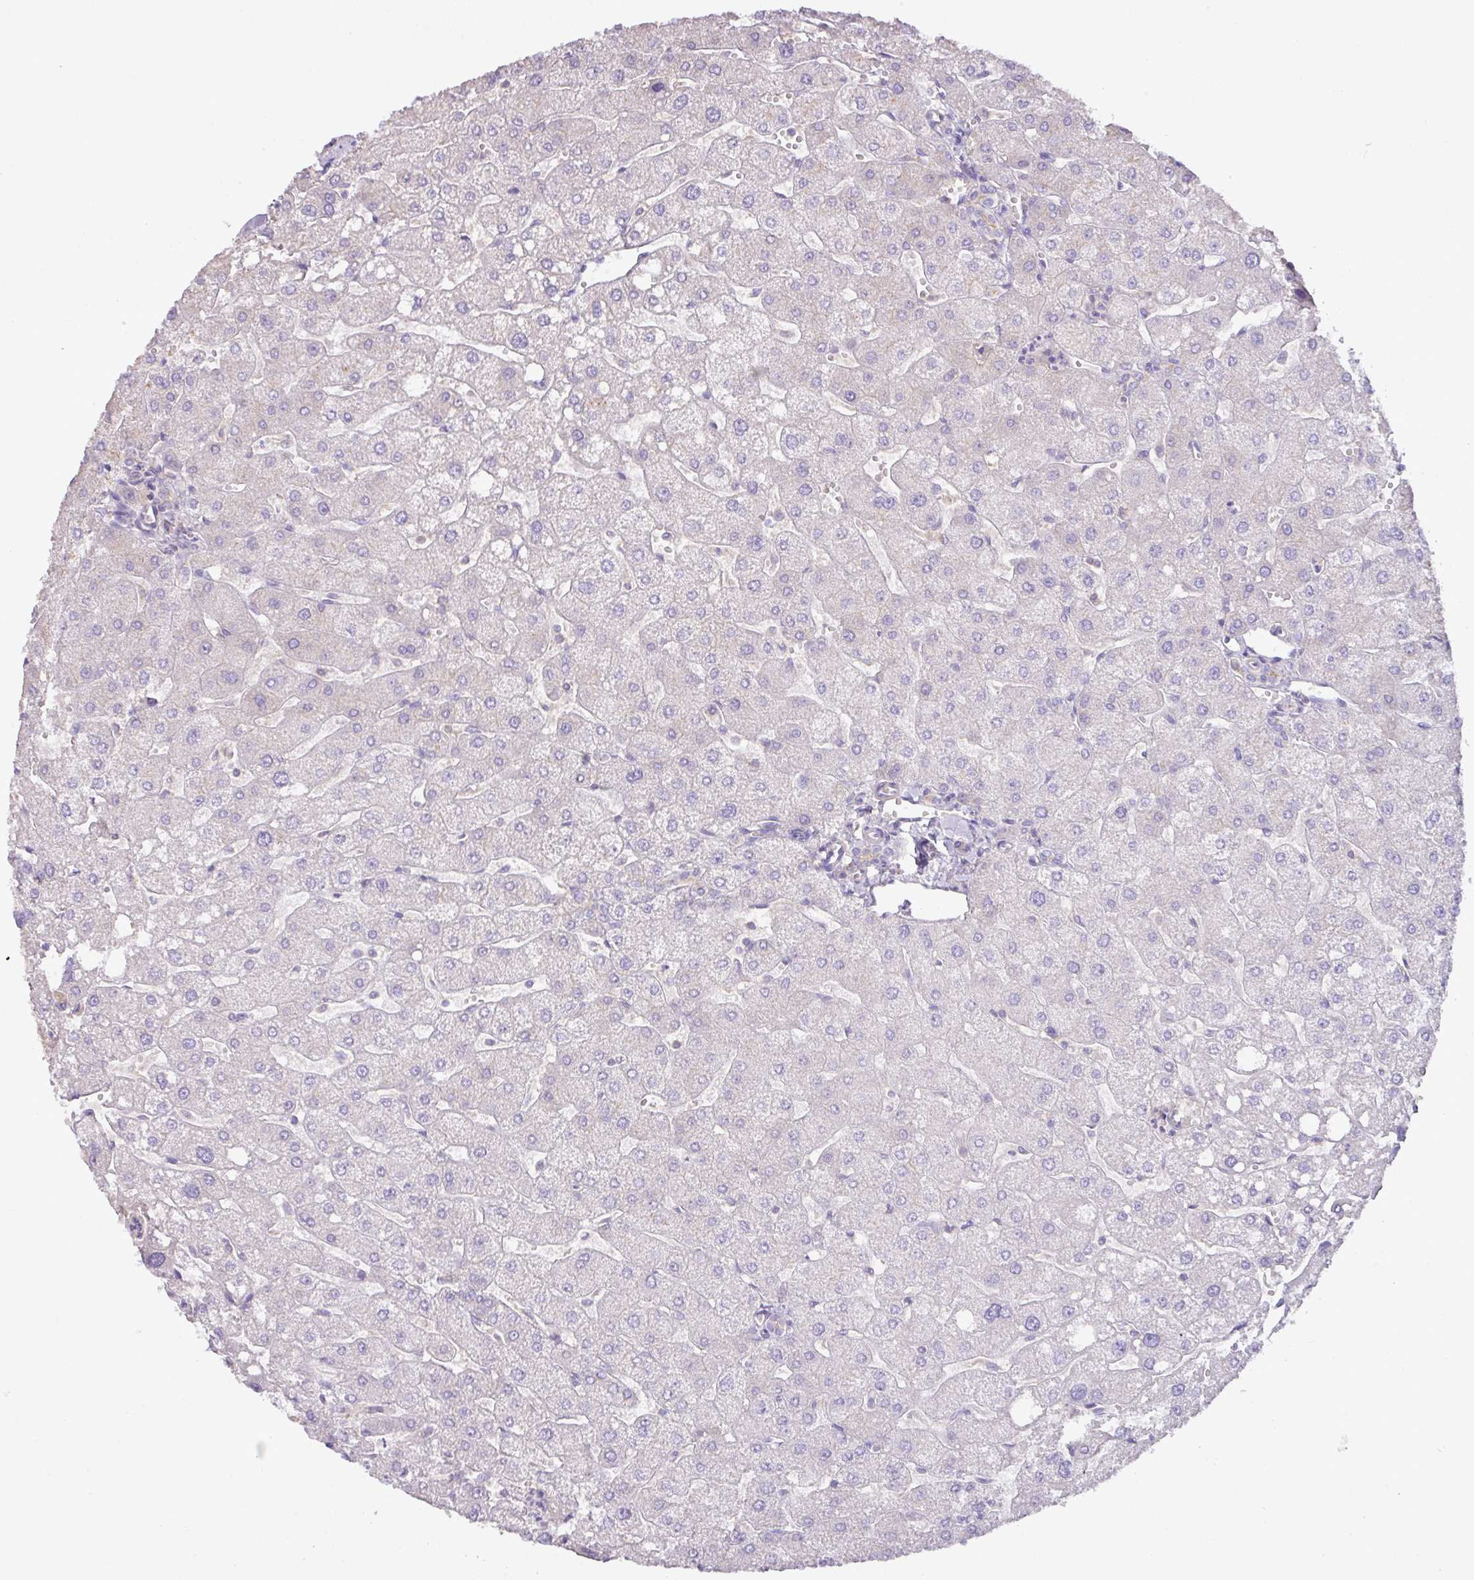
{"staining": {"intensity": "negative", "quantity": "none", "location": "none"}, "tissue": "liver", "cell_type": "Cholangiocytes", "image_type": "normal", "snomed": [{"axis": "morphology", "description": "Normal tissue, NOS"}, {"axis": "topography", "description": "Liver"}], "caption": "Image shows no protein expression in cholangiocytes of unremarkable liver. Brightfield microscopy of immunohistochemistry stained with DAB (3,3'-diaminobenzidine) (brown) and hematoxylin (blue), captured at high magnification.", "gene": "AGR3", "patient": {"sex": "male", "age": 67}}